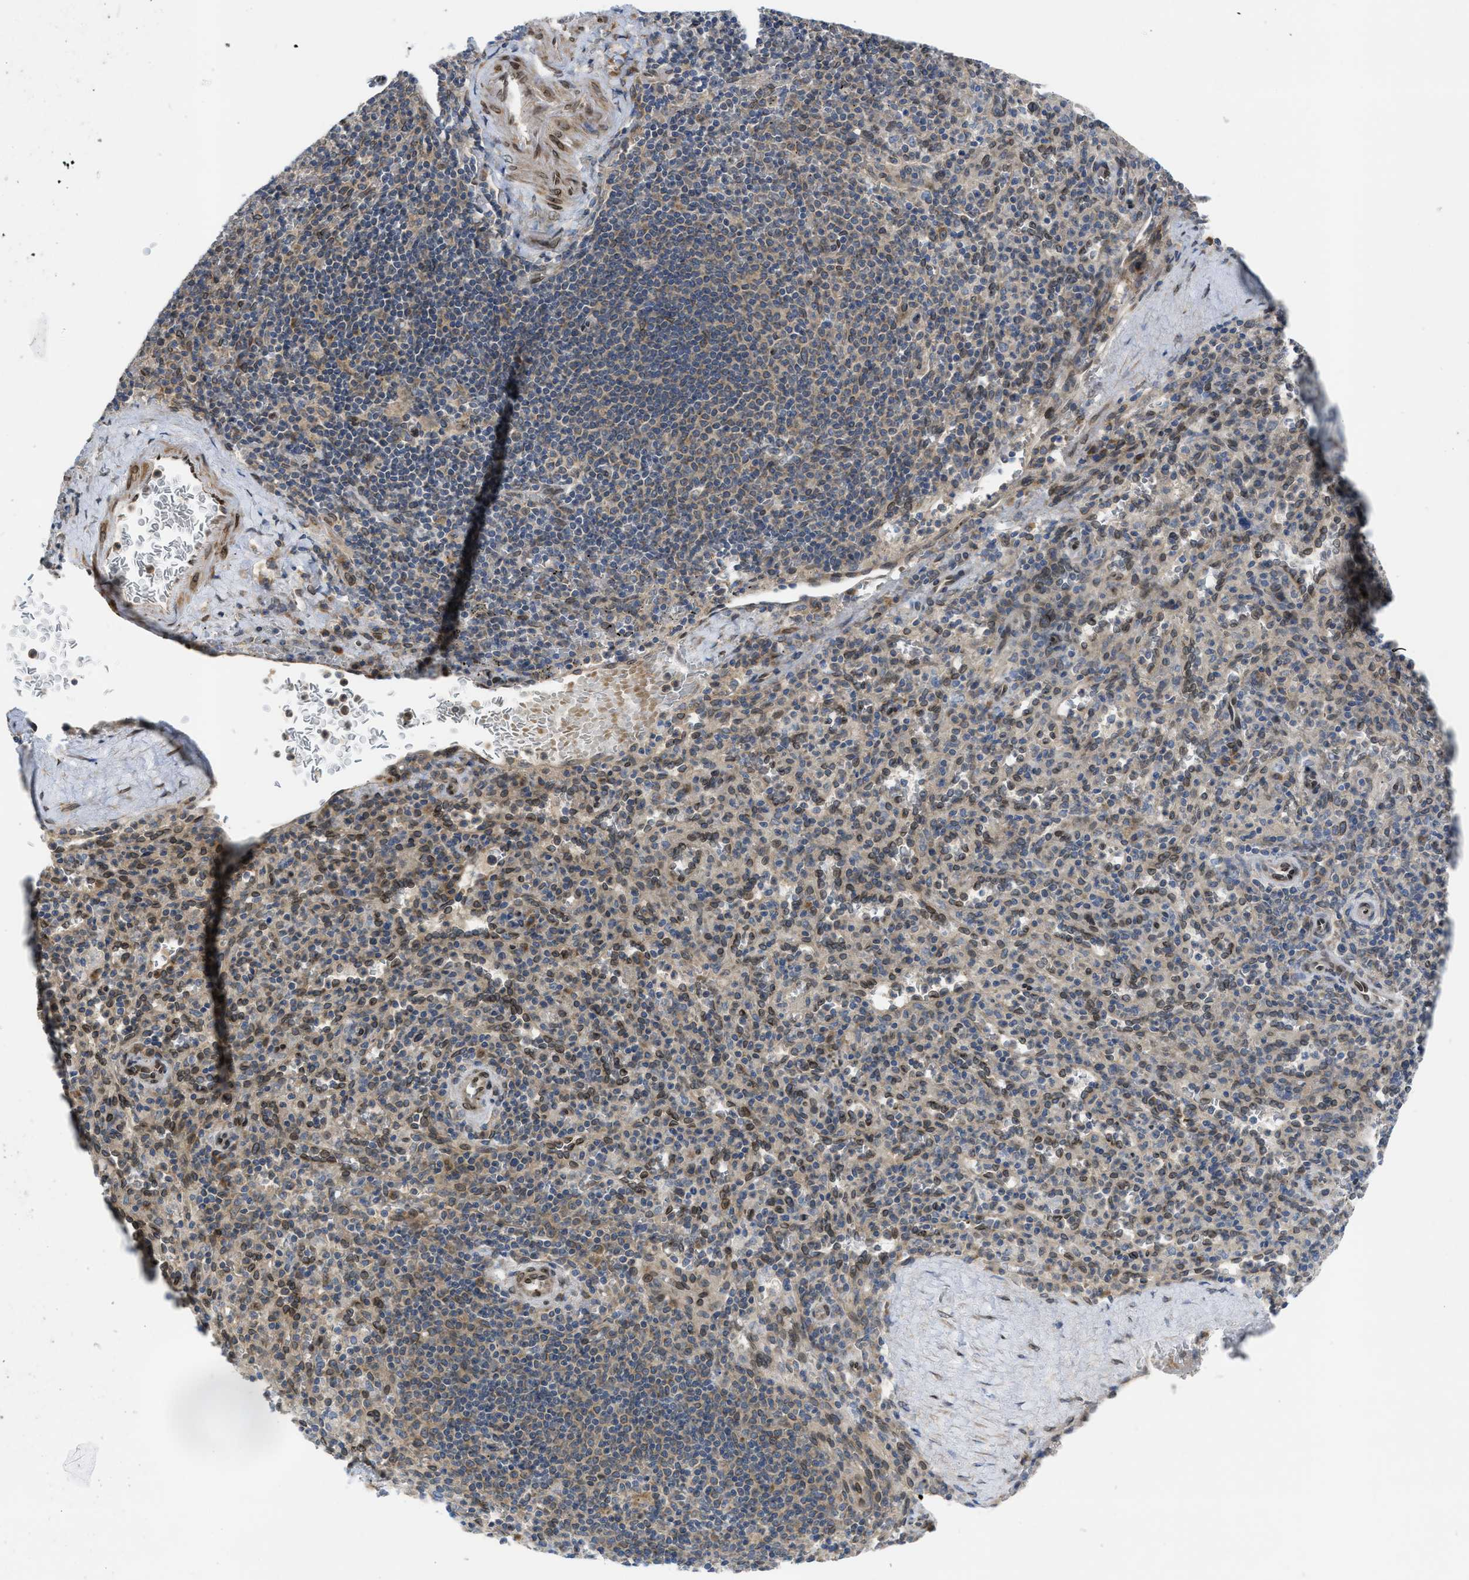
{"staining": {"intensity": "moderate", "quantity": "25%-75%", "location": "nuclear"}, "tissue": "spleen", "cell_type": "Cells in red pulp", "image_type": "normal", "snomed": [{"axis": "morphology", "description": "Normal tissue, NOS"}, {"axis": "topography", "description": "Spleen"}], "caption": "The histopathology image demonstrates a brown stain indicating the presence of a protein in the nuclear of cells in red pulp in spleen. (IHC, brightfield microscopy, high magnification).", "gene": "EIF2AK3", "patient": {"sex": "male", "age": 36}}